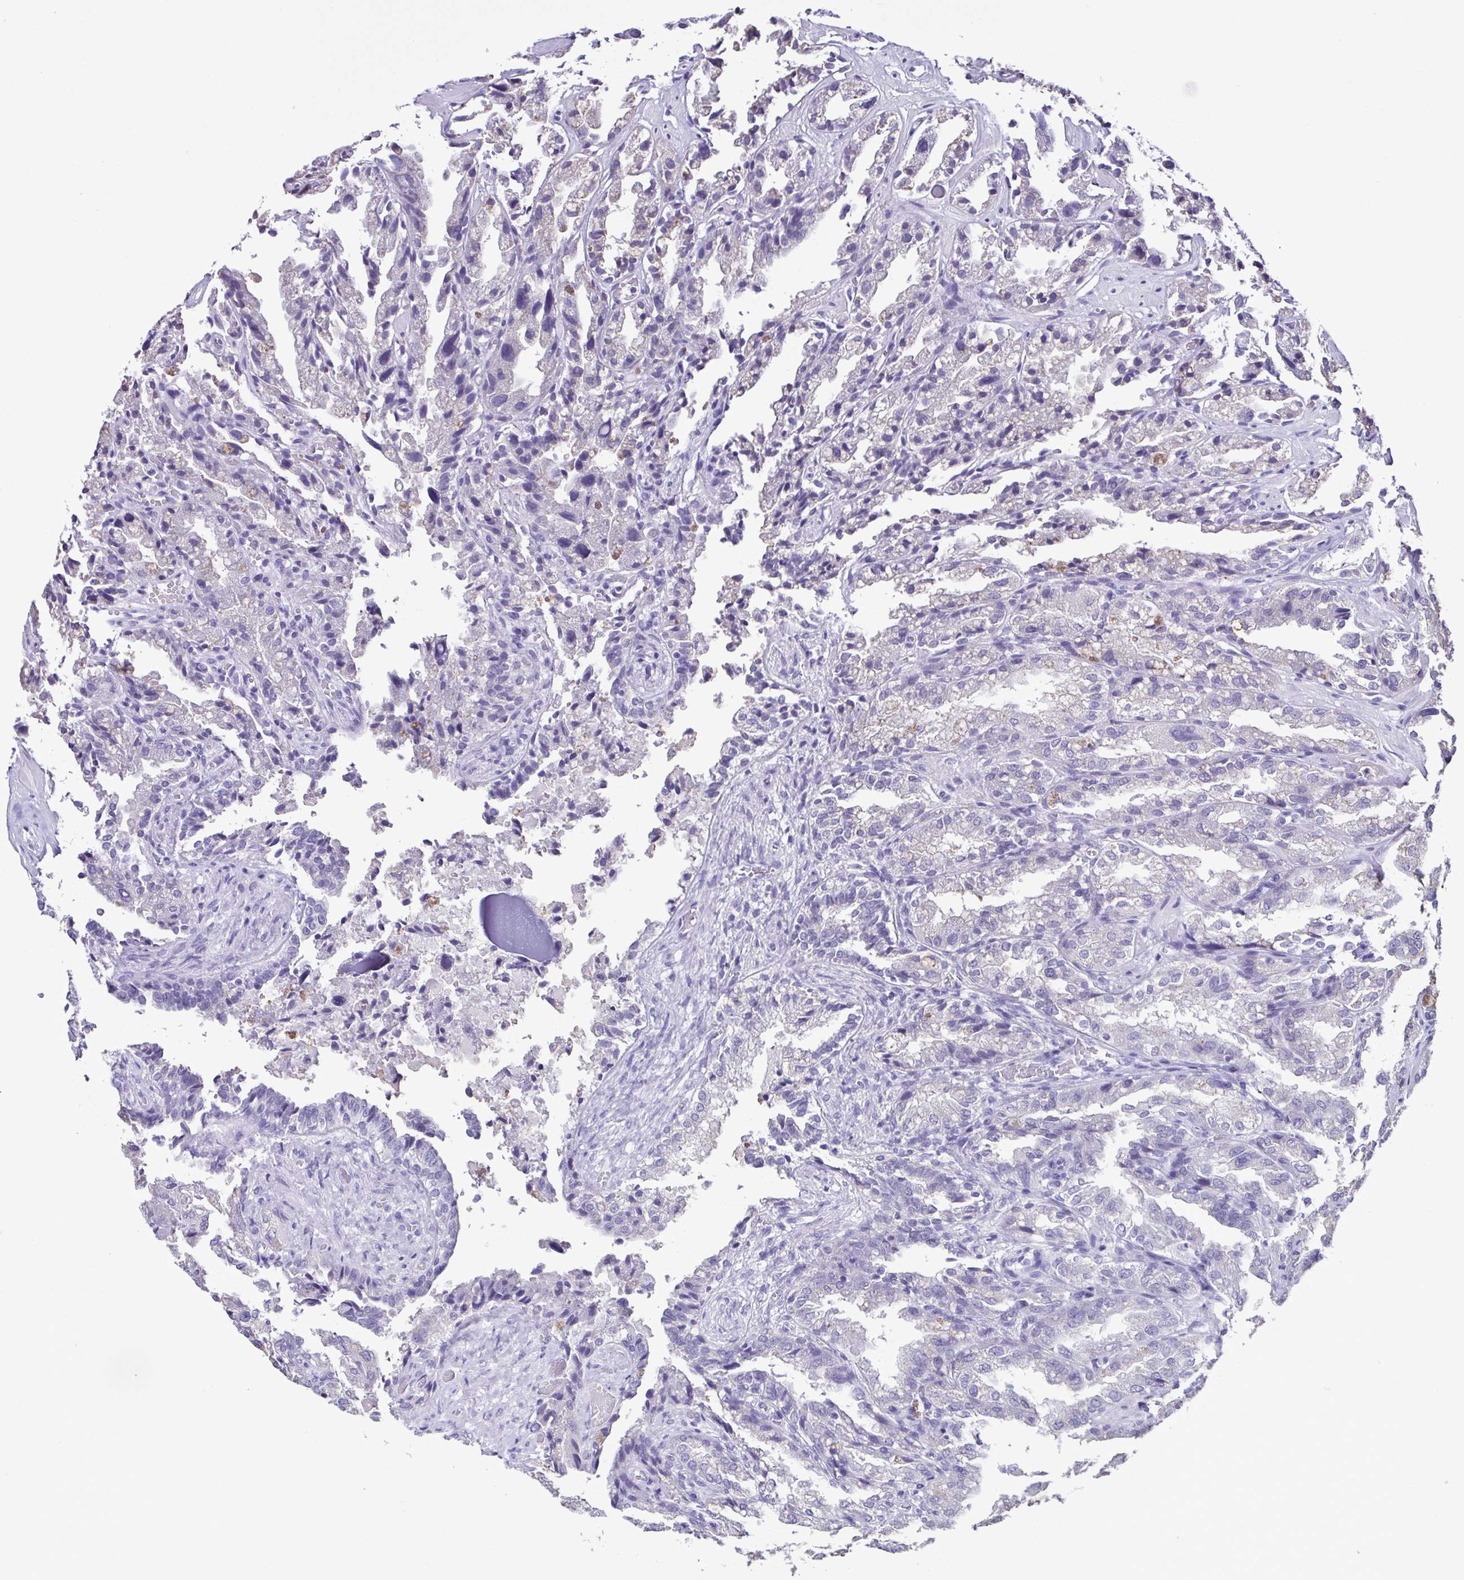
{"staining": {"intensity": "negative", "quantity": "none", "location": "none"}, "tissue": "seminal vesicle", "cell_type": "Glandular cells", "image_type": "normal", "snomed": [{"axis": "morphology", "description": "Normal tissue, NOS"}, {"axis": "topography", "description": "Seminal veicle"}], "caption": "High power microscopy image of an immunohistochemistry micrograph of benign seminal vesicle, revealing no significant positivity in glandular cells.", "gene": "CBY2", "patient": {"sex": "male", "age": 57}}